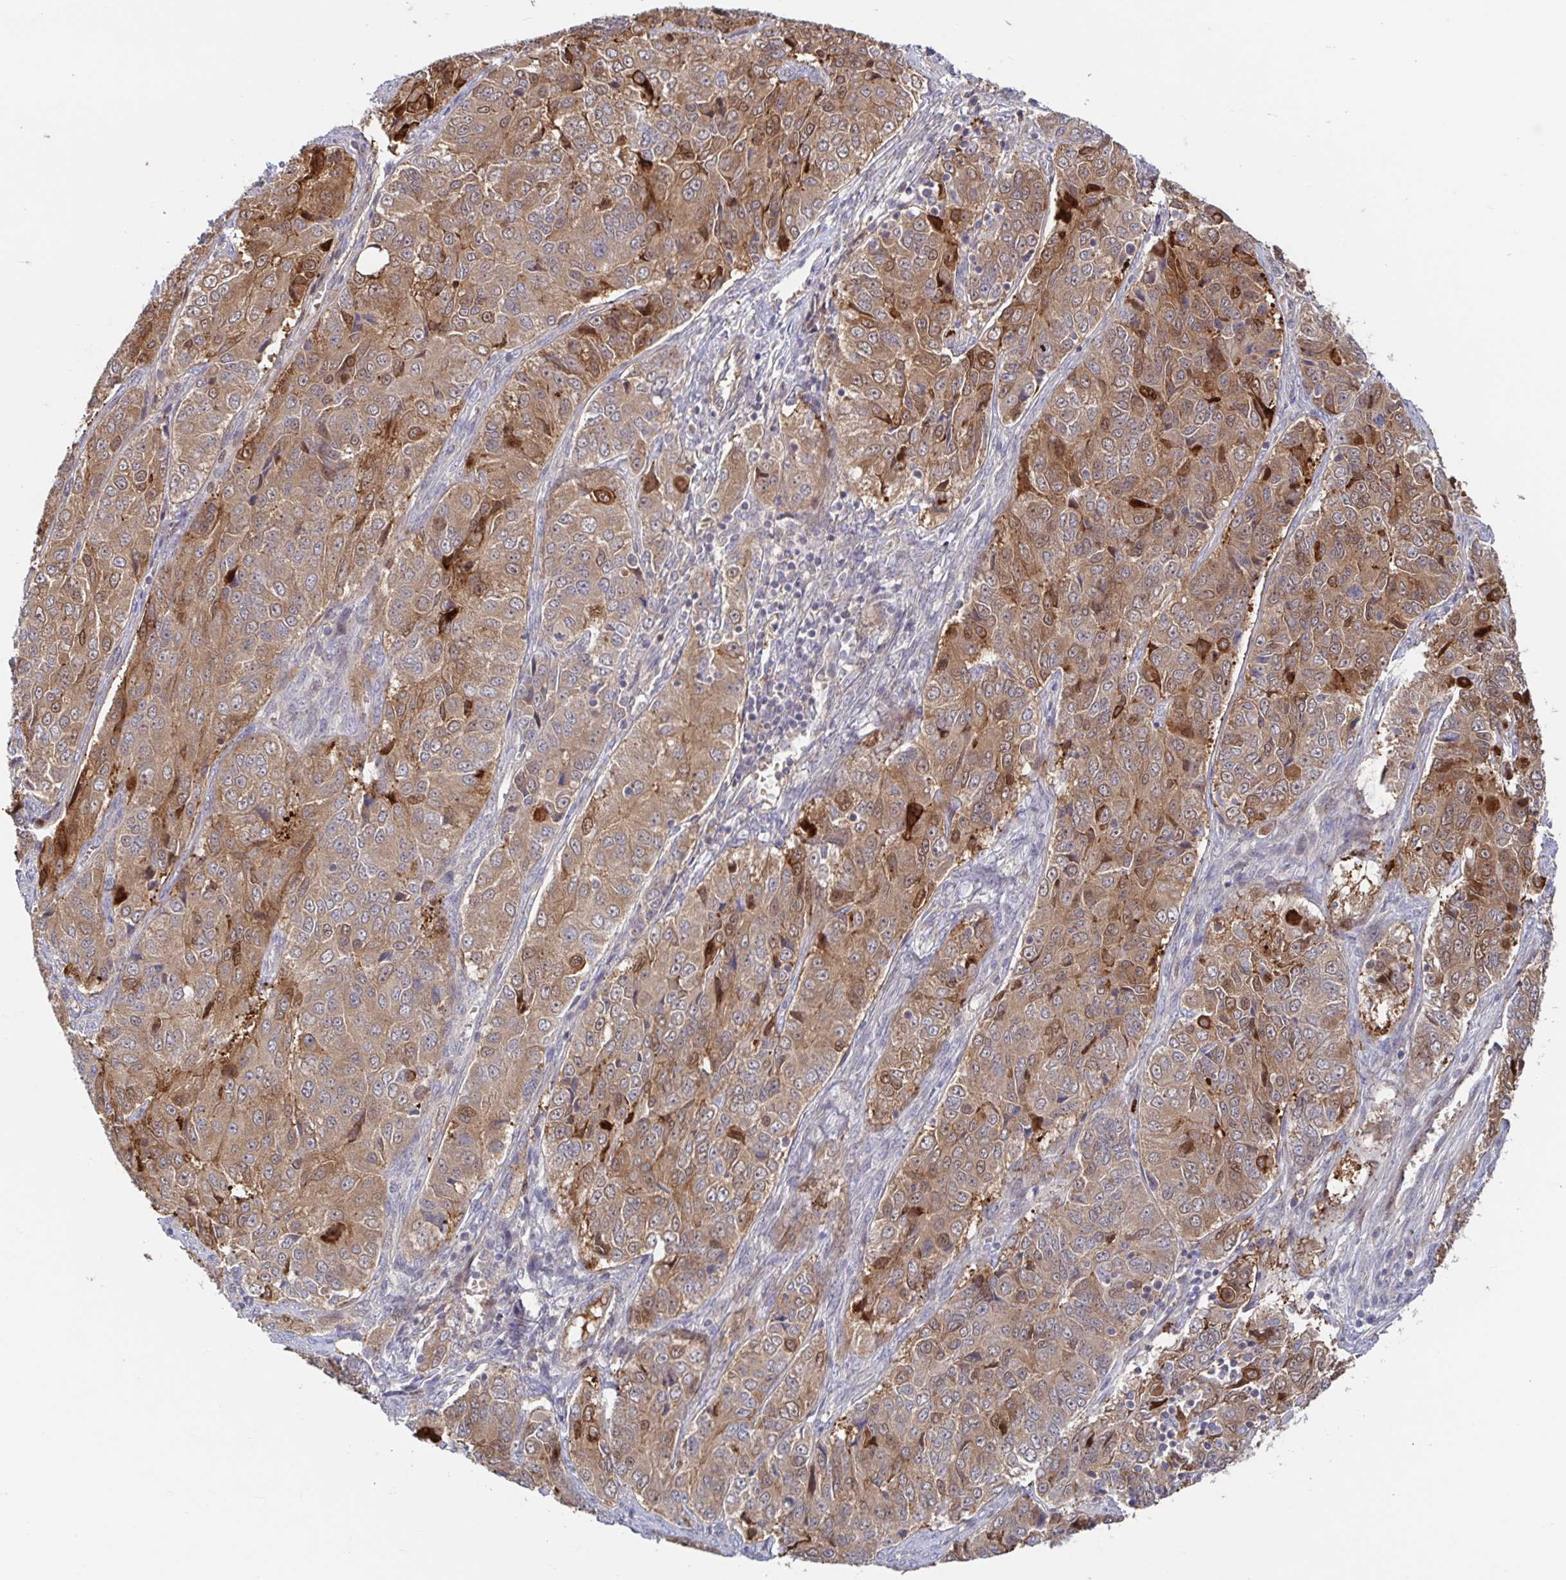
{"staining": {"intensity": "moderate", "quantity": ">75%", "location": "cytoplasmic/membranous"}, "tissue": "ovarian cancer", "cell_type": "Tumor cells", "image_type": "cancer", "snomed": [{"axis": "morphology", "description": "Carcinoma, endometroid"}, {"axis": "topography", "description": "Ovary"}], "caption": "Protein staining of endometroid carcinoma (ovarian) tissue reveals moderate cytoplasmic/membranous expression in approximately >75% of tumor cells. (Brightfield microscopy of DAB IHC at high magnification).", "gene": "AACS", "patient": {"sex": "female", "age": 51}}